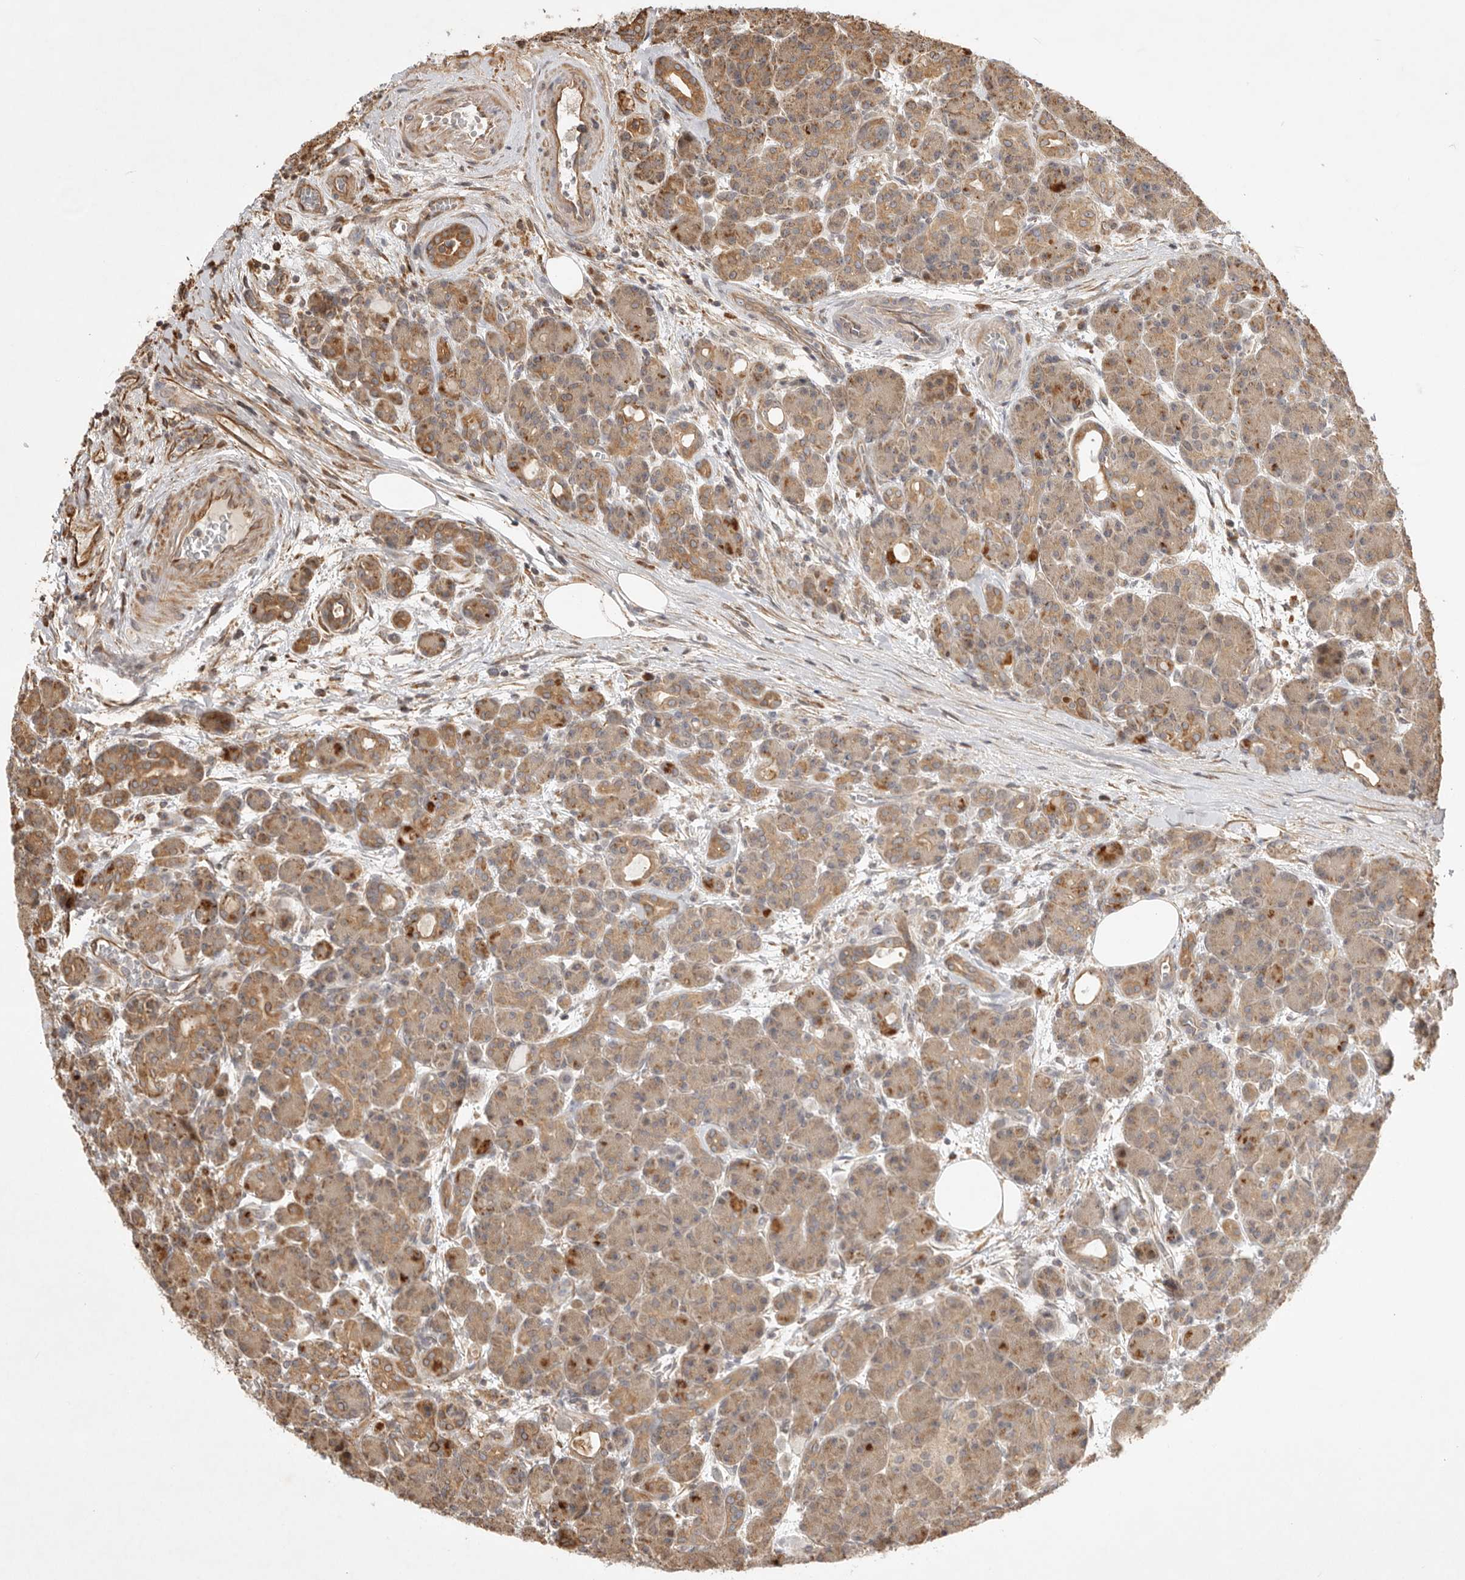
{"staining": {"intensity": "moderate", "quantity": "25%-75%", "location": "cytoplasmic/membranous"}, "tissue": "pancreas", "cell_type": "Exocrine glandular cells", "image_type": "normal", "snomed": [{"axis": "morphology", "description": "Normal tissue, NOS"}, {"axis": "topography", "description": "Pancreas"}], "caption": "This image shows immunohistochemistry staining of normal pancreas, with medium moderate cytoplasmic/membranous positivity in about 25%-75% of exocrine glandular cells.", "gene": "DPH7", "patient": {"sex": "male", "age": 63}}